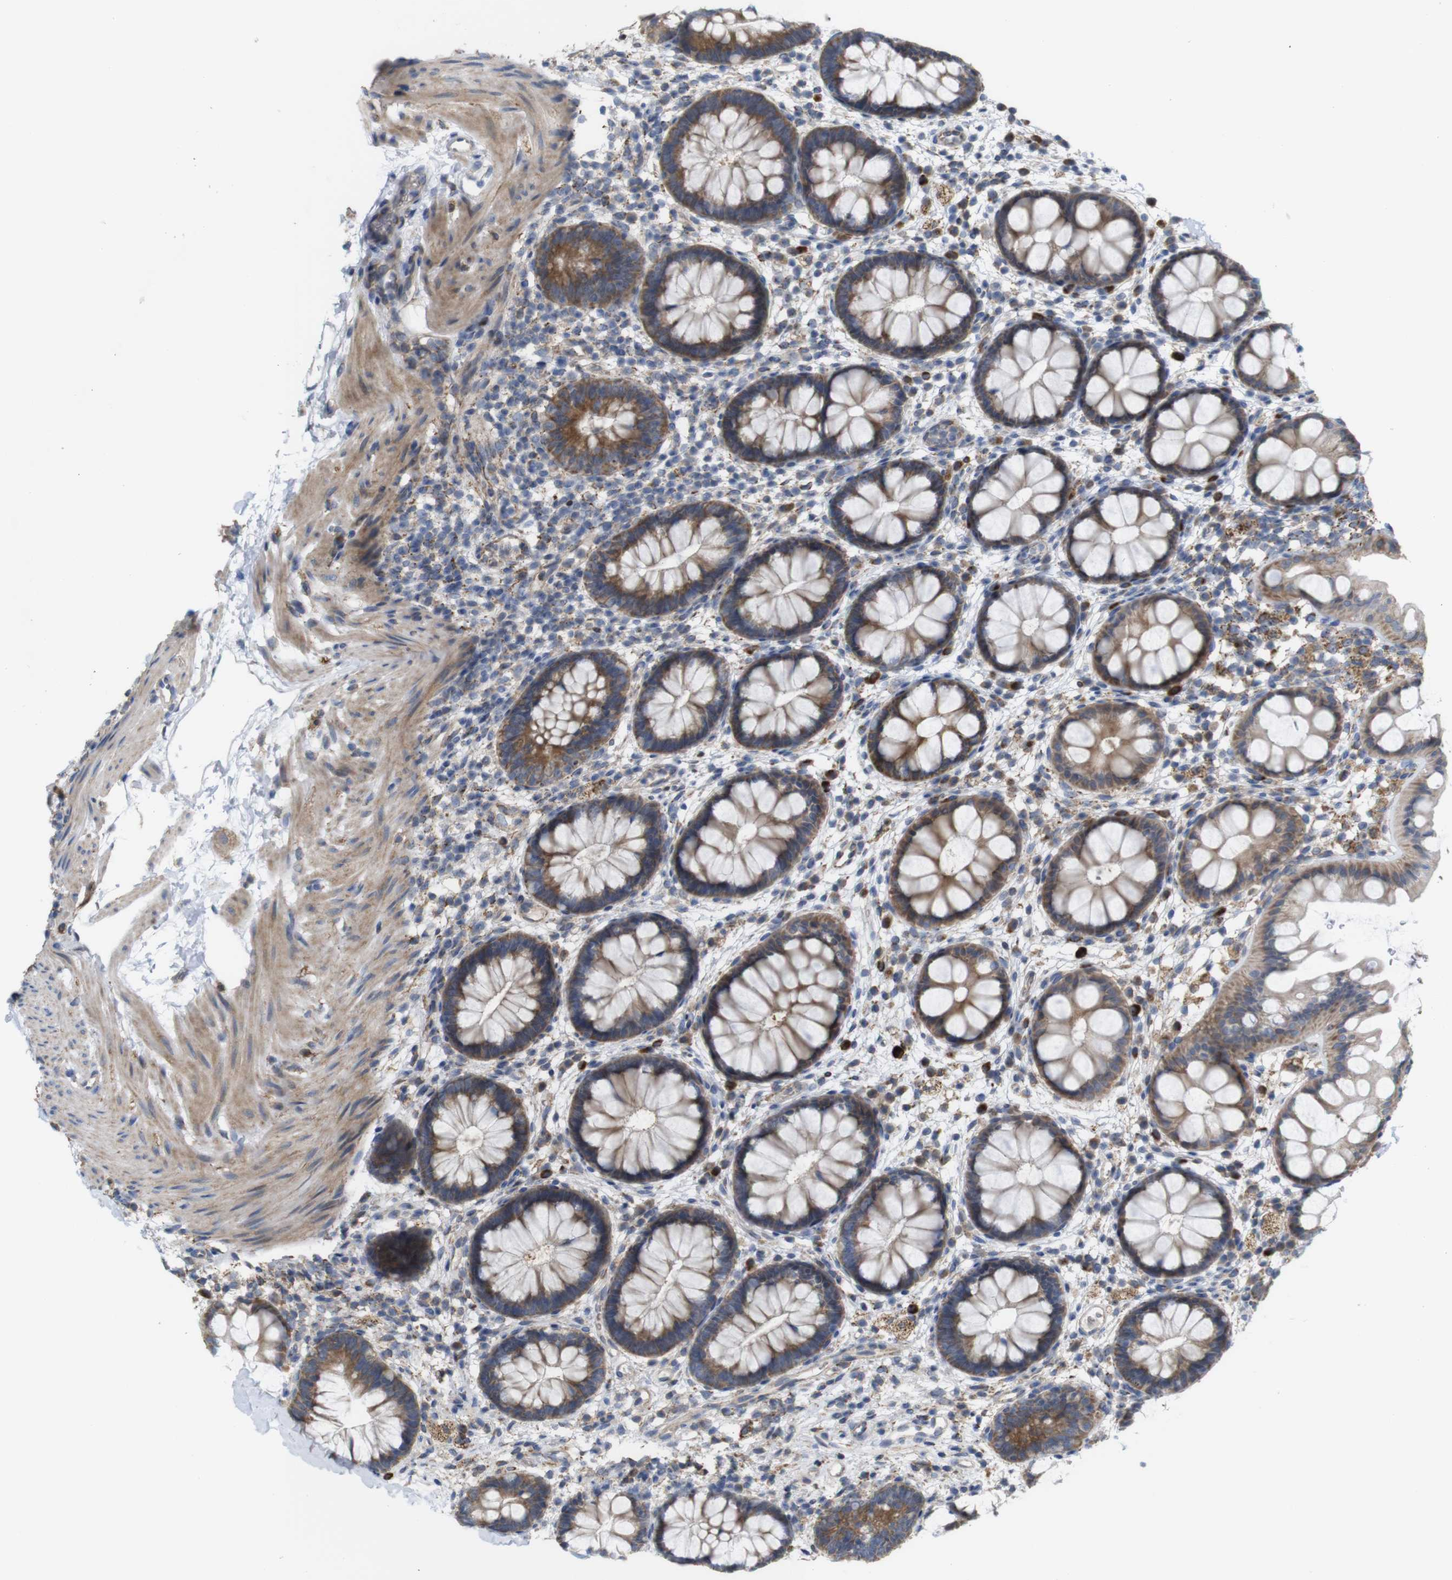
{"staining": {"intensity": "moderate", "quantity": ">75%", "location": "cytoplasmic/membranous"}, "tissue": "rectum", "cell_type": "Glandular cells", "image_type": "normal", "snomed": [{"axis": "morphology", "description": "Normal tissue, NOS"}, {"axis": "topography", "description": "Rectum"}], "caption": "Rectum stained with DAB (3,3'-diaminobenzidine) immunohistochemistry reveals medium levels of moderate cytoplasmic/membranous expression in approximately >75% of glandular cells. (DAB IHC, brown staining for protein, blue staining for nuclei).", "gene": "PTPRR", "patient": {"sex": "female", "age": 24}}